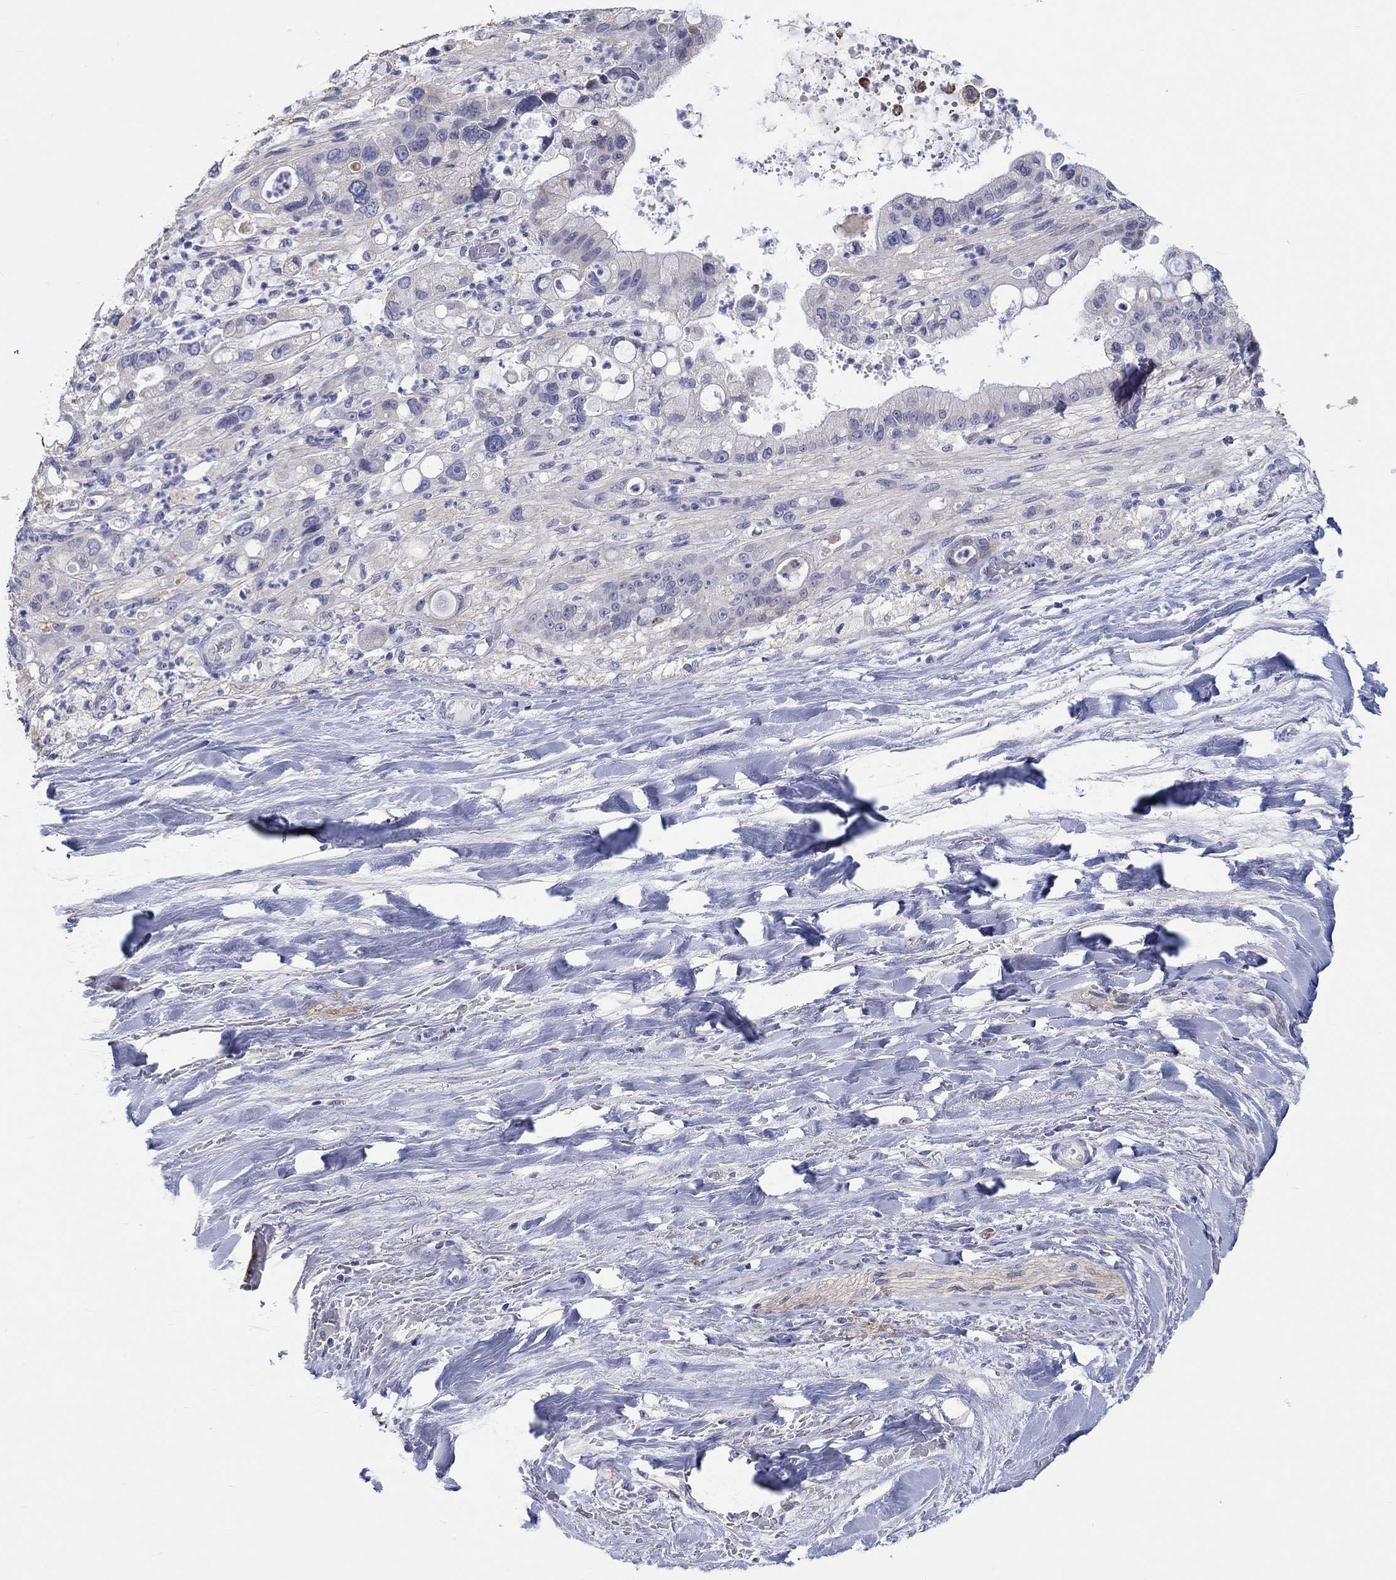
{"staining": {"intensity": "negative", "quantity": "none", "location": "none"}, "tissue": "liver cancer", "cell_type": "Tumor cells", "image_type": "cancer", "snomed": [{"axis": "morphology", "description": "Cholangiocarcinoma"}, {"axis": "topography", "description": "Liver"}], "caption": "This photomicrograph is of liver cholangiocarcinoma stained with immunohistochemistry to label a protein in brown with the nuclei are counter-stained blue. There is no positivity in tumor cells.", "gene": "LRRC4C", "patient": {"sex": "female", "age": 54}}